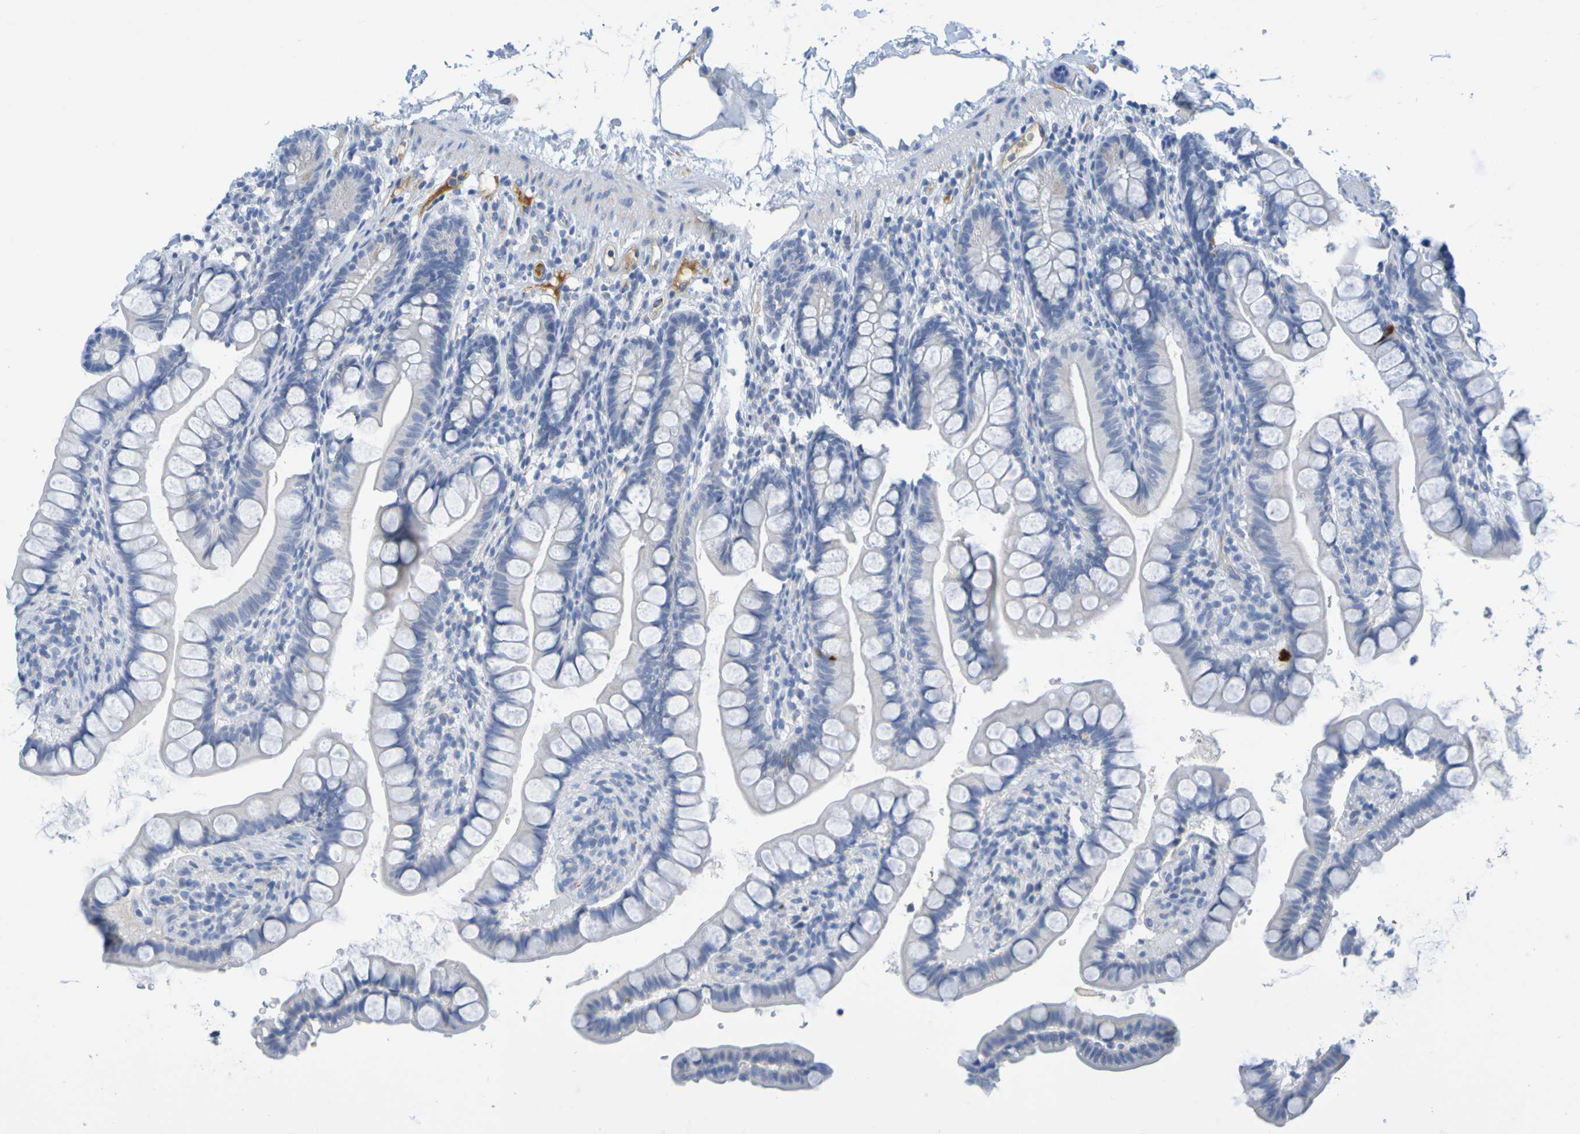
{"staining": {"intensity": "negative", "quantity": "none", "location": "none"}, "tissue": "small intestine", "cell_type": "Glandular cells", "image_type": "normal", "snomed": [{"axis": "morphology", "description": "Normal tissue, NOS"}, {"axis": "topography", "description": "Small intestine"}], "caption": "Glandular cells show no significant expression in normal small intestine. Brightfield microscopy of IHC stained with DAB (3,3'-diaminobenzidine) (brown) and hematoxylin (blue), captured at high magnification.", "gene": "IL10", "patient": {"sex": "female", "age": 84}}